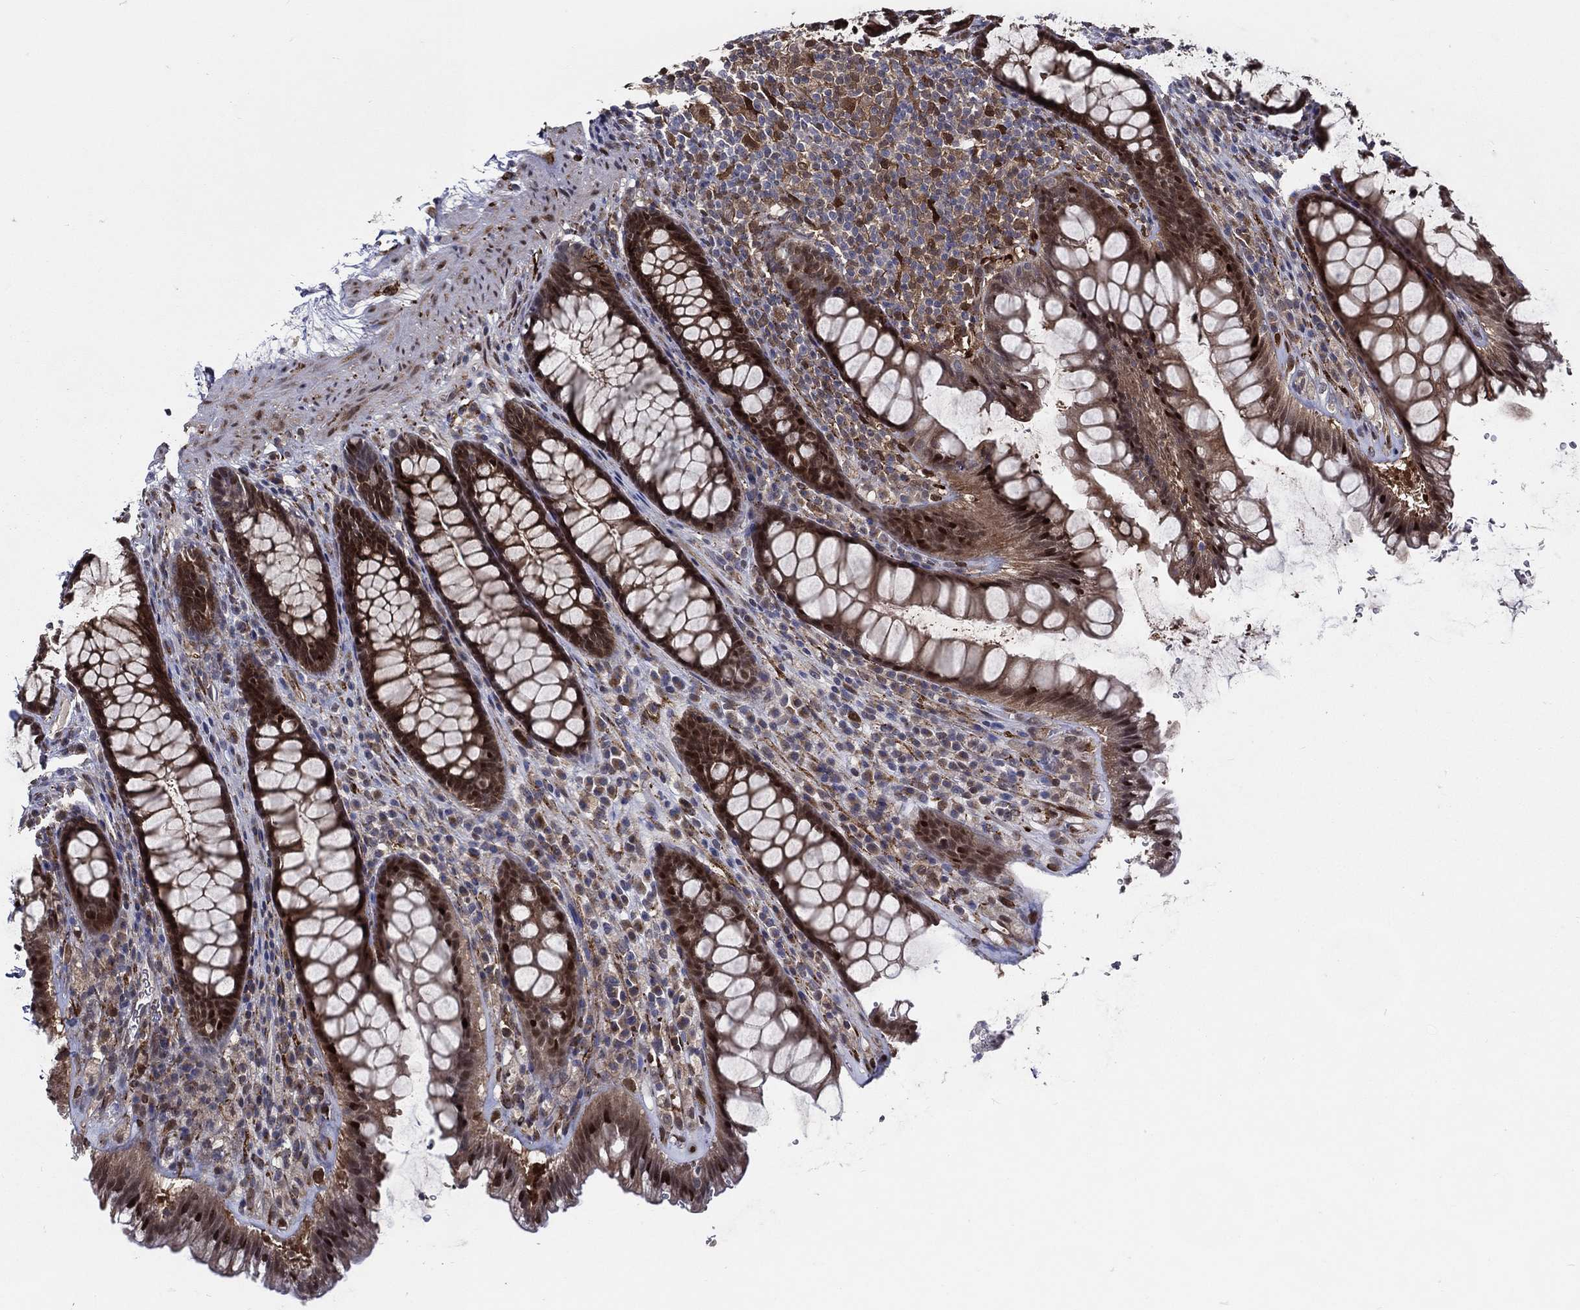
{"staining": {"intensity": "moderate", "quantity": ">75%", "location": "cytoplasmic/membranous,nuclear"}, "tissue": "rectum", "cell_type": "Glandular cells", "image_type": "normal", "snomed": [{"axis": "morphology", "description": "Normal tissue, NOS"}, {"axis": "topography", "description": "Rectum"}], "caption": "The image exhibits staining of unremarkable rectum, revealing moderate cytoplasmic/membranous,nuclear protein staining (brown color) within glandular cells. (brown staining indicates protein expression, while blue staining denotes nuclei).", "gene": "ARHGAP11A", "patient": {"sex": "male", "age": 72}}